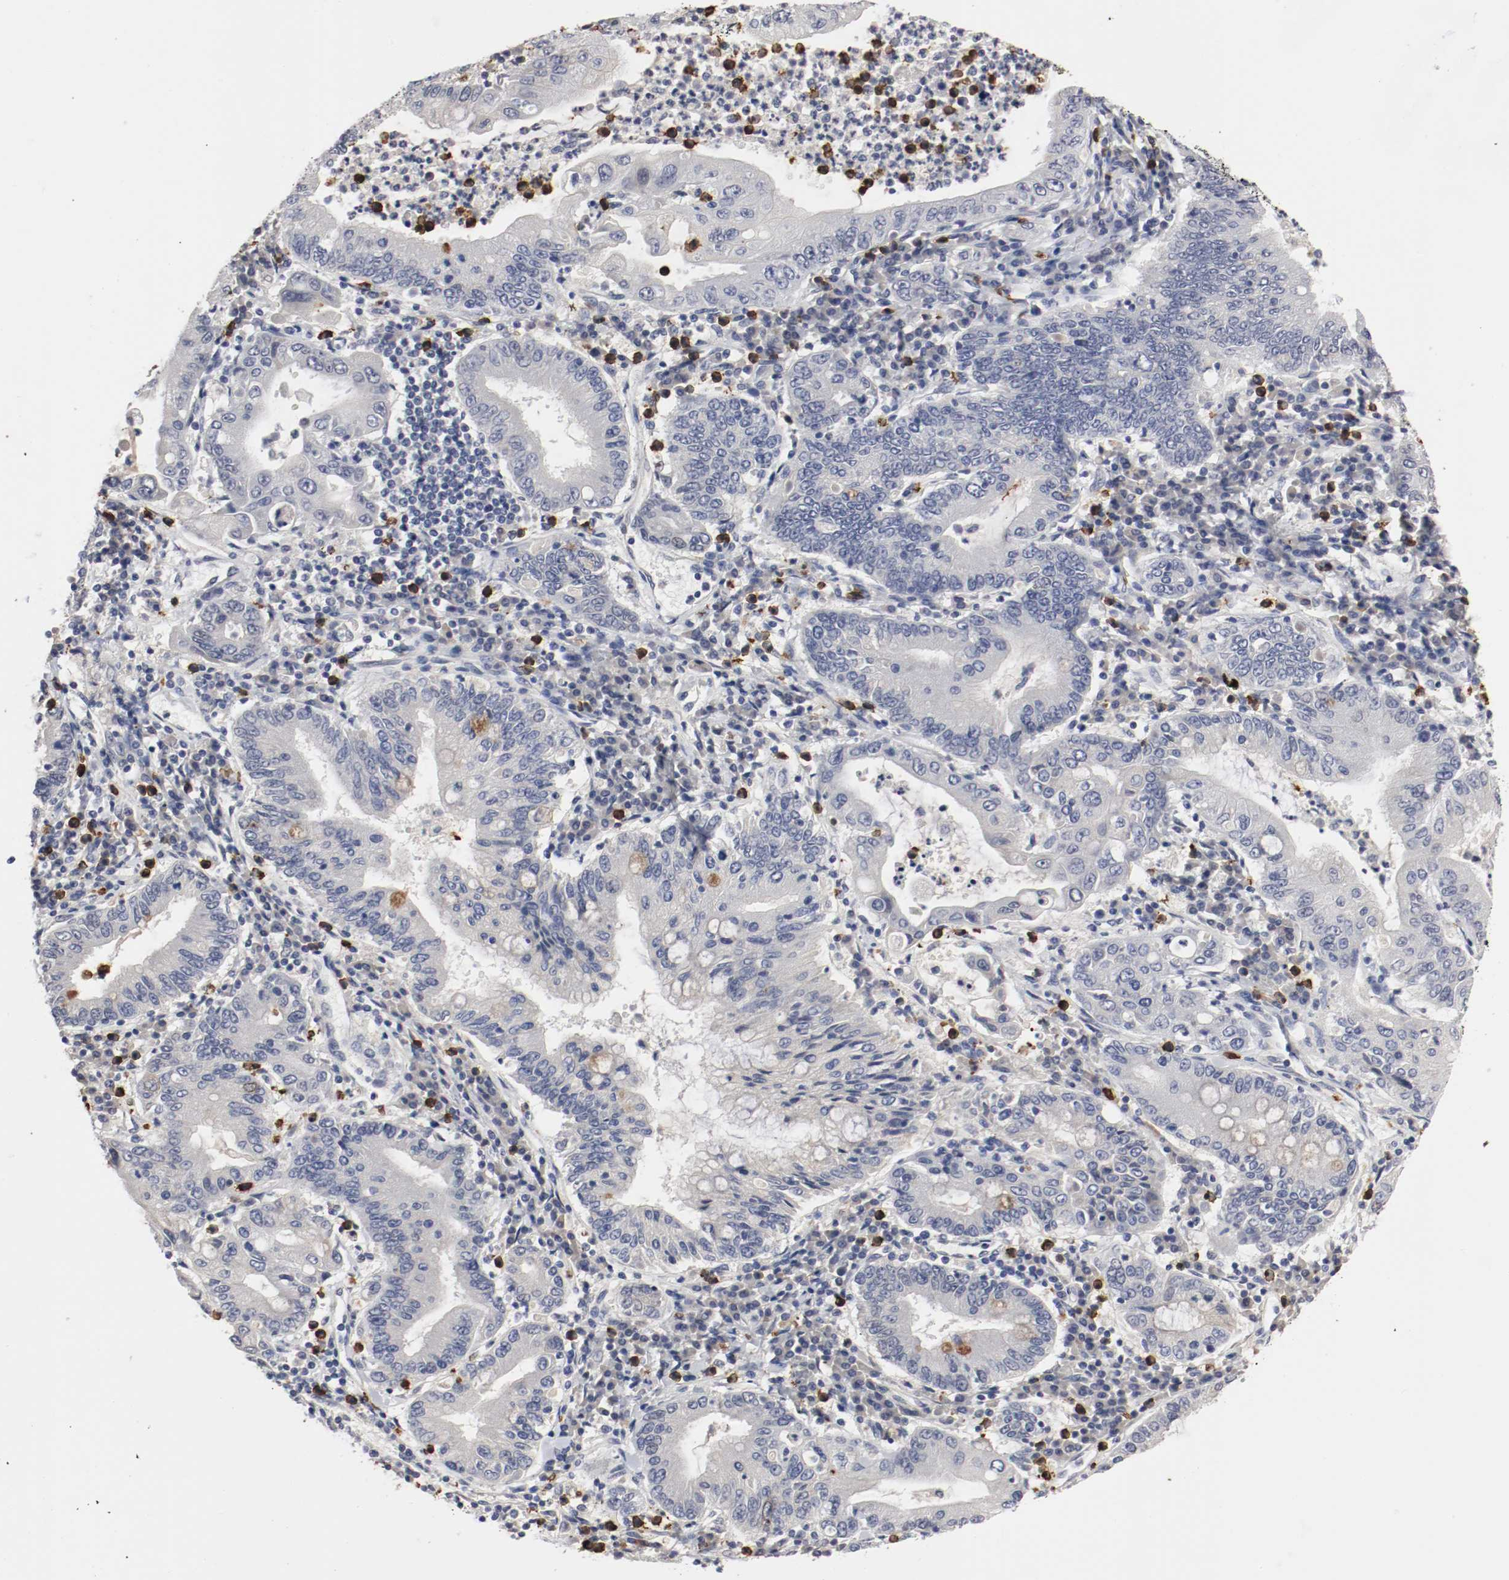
{"staining": {"intensity": "negative", "quantity": "none", "location": "none"}, "tissue": "stomach cancer", "cell_type": "Tumor cells", "image_type": "cancer", "snomed": [{"axis": "morphology", "description": "Normal tissue, NOS"}, {"axis": "morphology", "description": "Adenocarcinoma, NOS"}, {"axis": "topography", "description": "Esophagus"}, {"axis": "topography", "description": "Stomach, upper"}, {"axis": "topography", "description": "Peripheral nerve tissue"}], "caption": "Stomach adenocarcinoma stained for a protein using immunohistochemistry displays no expression tumor cells.", "gene": "CEBPE", "patient": {"sex": "male", "age": 62}}